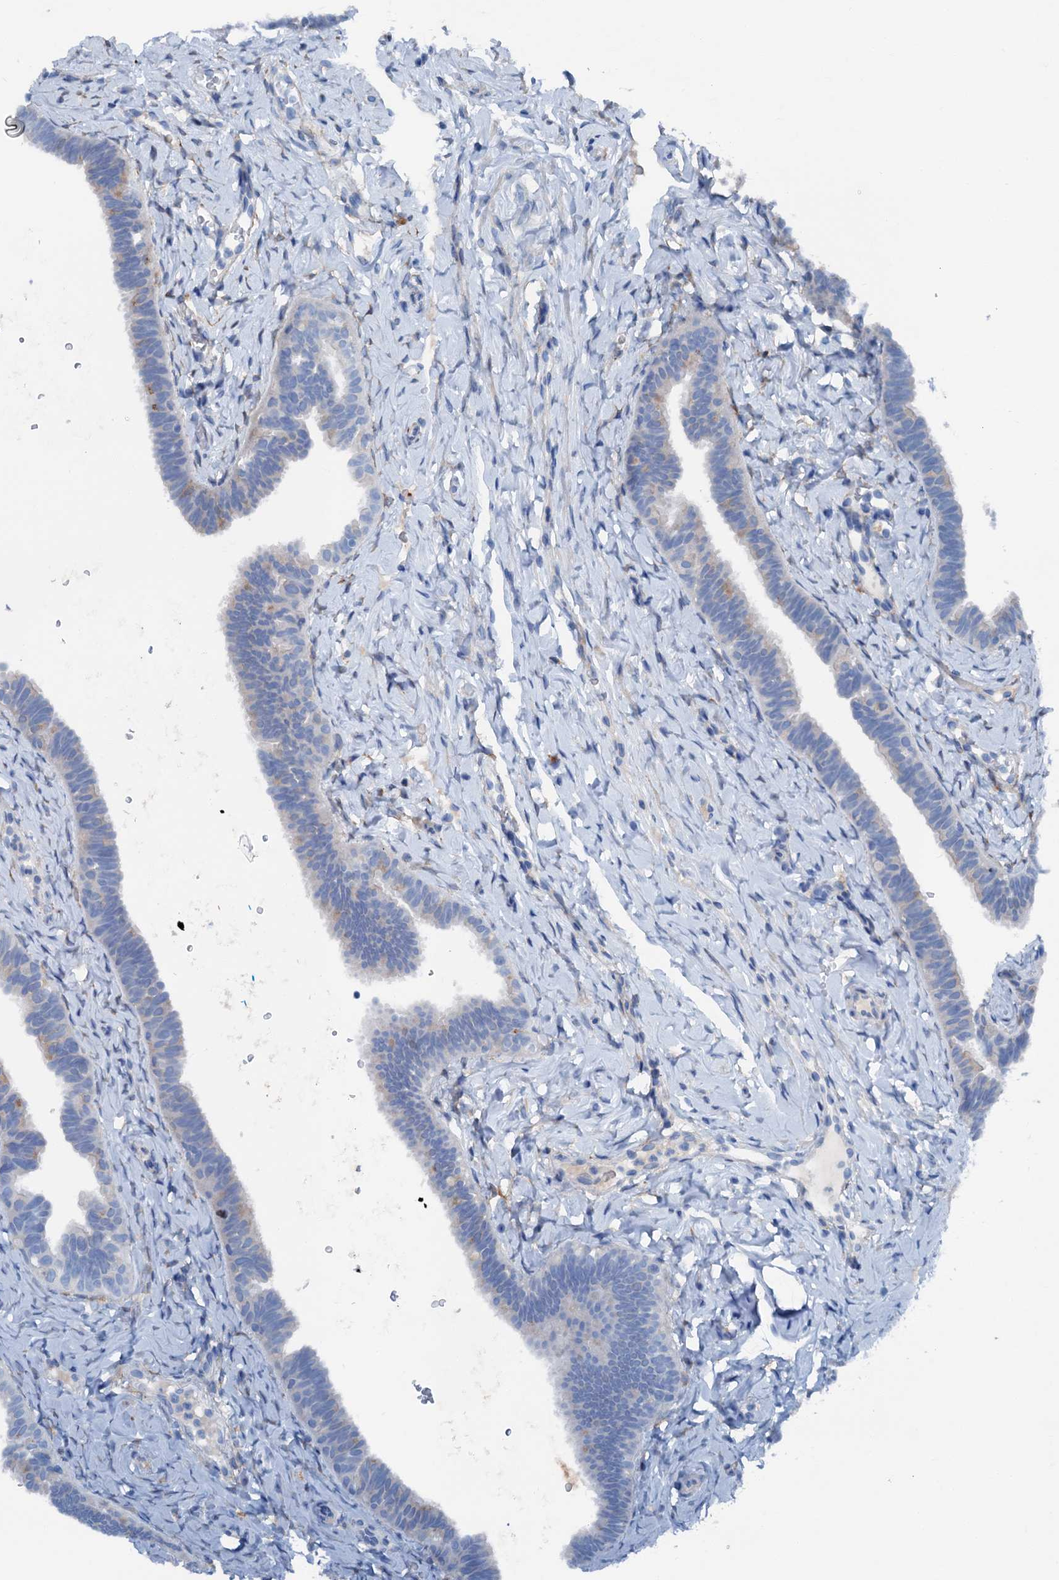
{"staining": {"intensity": "negative", "quantity": "none", "location": "none"}, "tissue": "fallopian tube", "cell_type": "Glandular cells", "image_type": "normal", "snomed": [{"axis": "morphology", "description": "Normal tissue, NOS"}, {"axis": "topography", "description": "Fallopian tube"}], "caption": "The photomicrograph demonstrates no staining of glandular cells in unremarkable fallopian tube.", "gene": "C1QTNF4", "patient": {"sex": "female", "age": 65}}